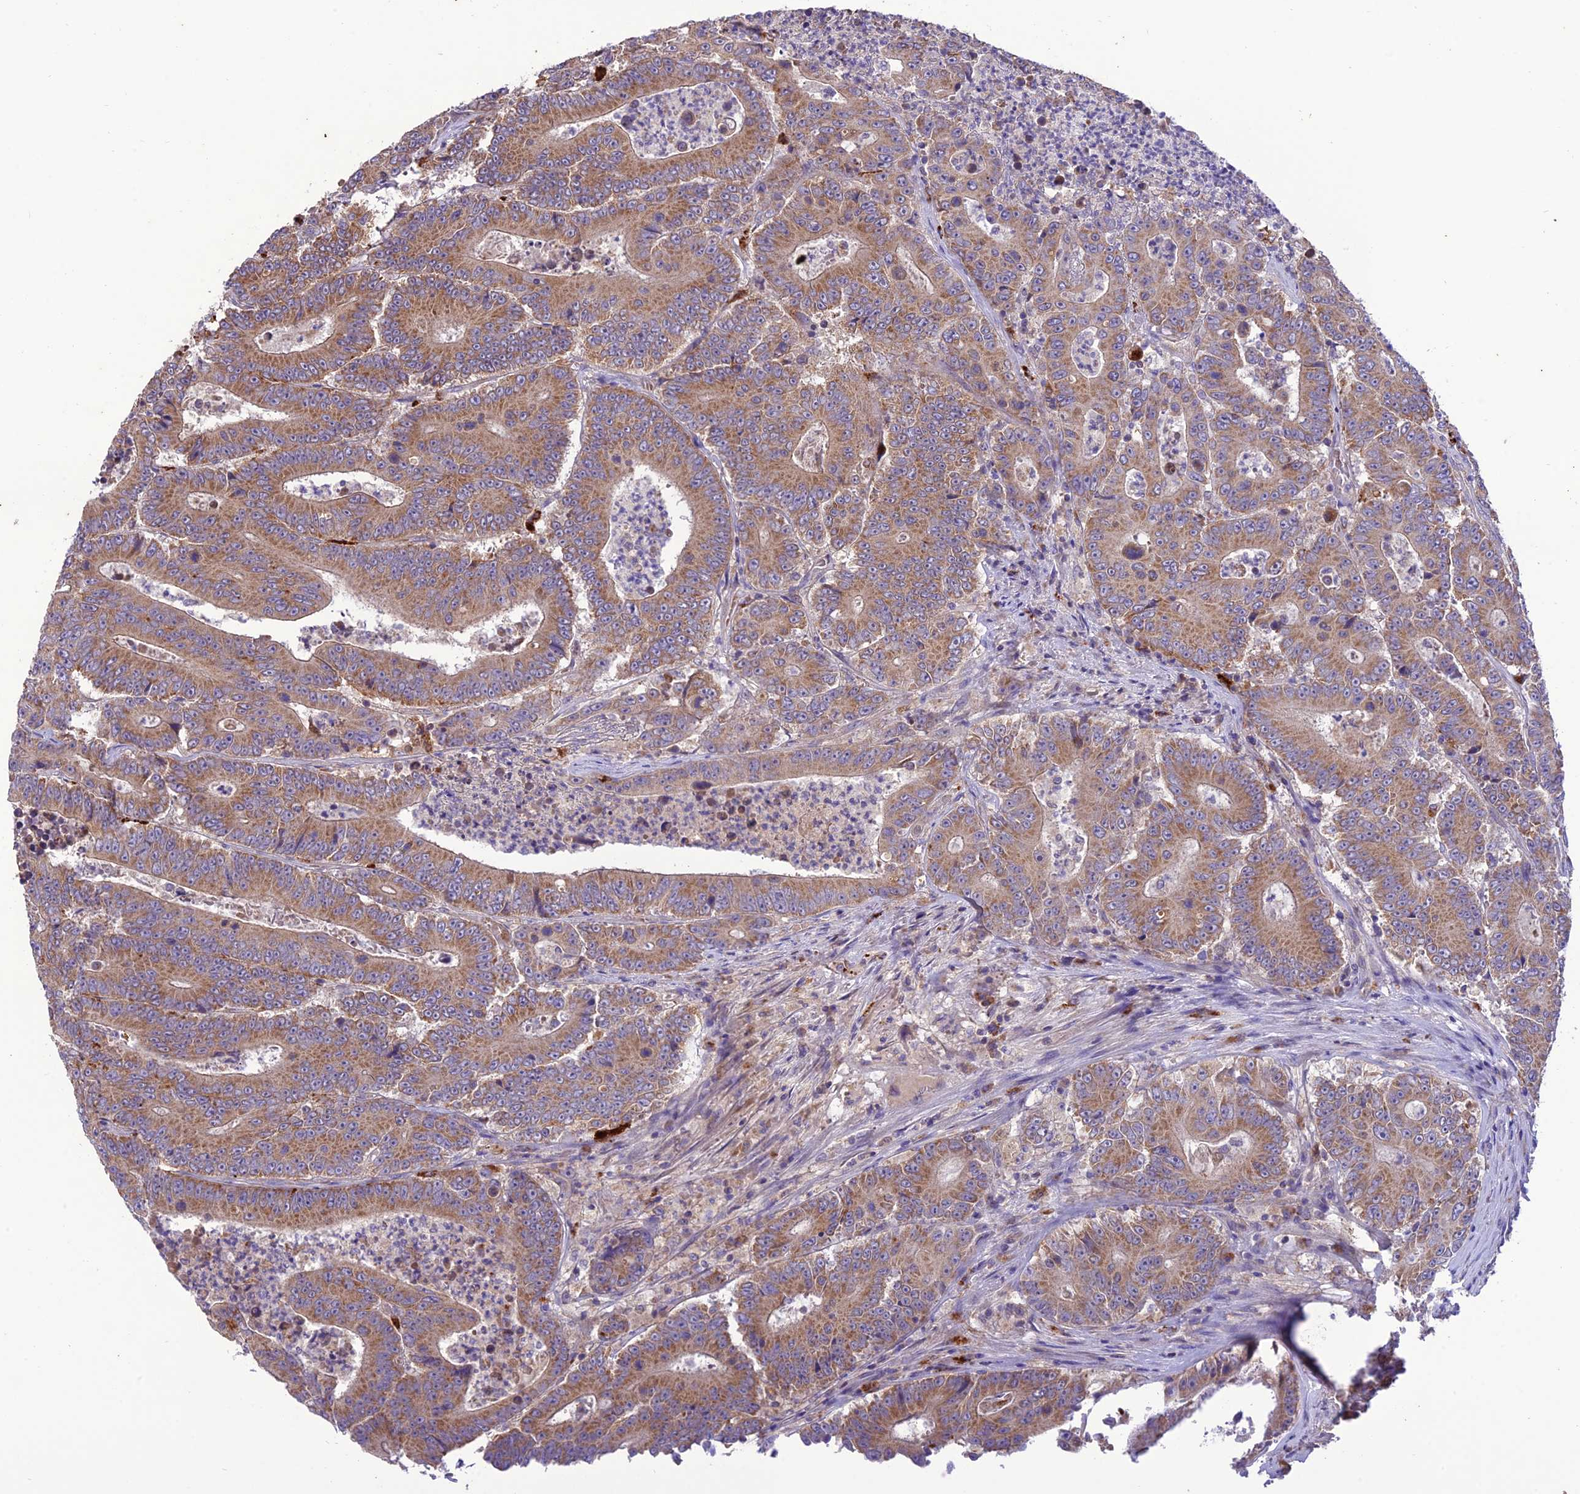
{"staining": {"intensity": "moderate", "quantity": ">75%", "location": "cytoplasmic/membranous"}, "tissue": "colorectal cancer", "cell_type": "Tumor cells", "image_type": "cancer", "snomed": [{"axis": "morphology", "description": "Adenocarcinoma, NOS"}, {"axis": "topography", "description": "Colon"}], "caption": "The micrograph exhibits staining of colorectal cancer (adenocarcinoma), revealing moderate cytoplasmic/membranous protein expression (brown color) within tumor cells. Immunohistochemistry stains the protein in brown and the nuclei are stained blue.", "gene": "NDUFAF1", "patient": {"sex": "male", "age": 83}}